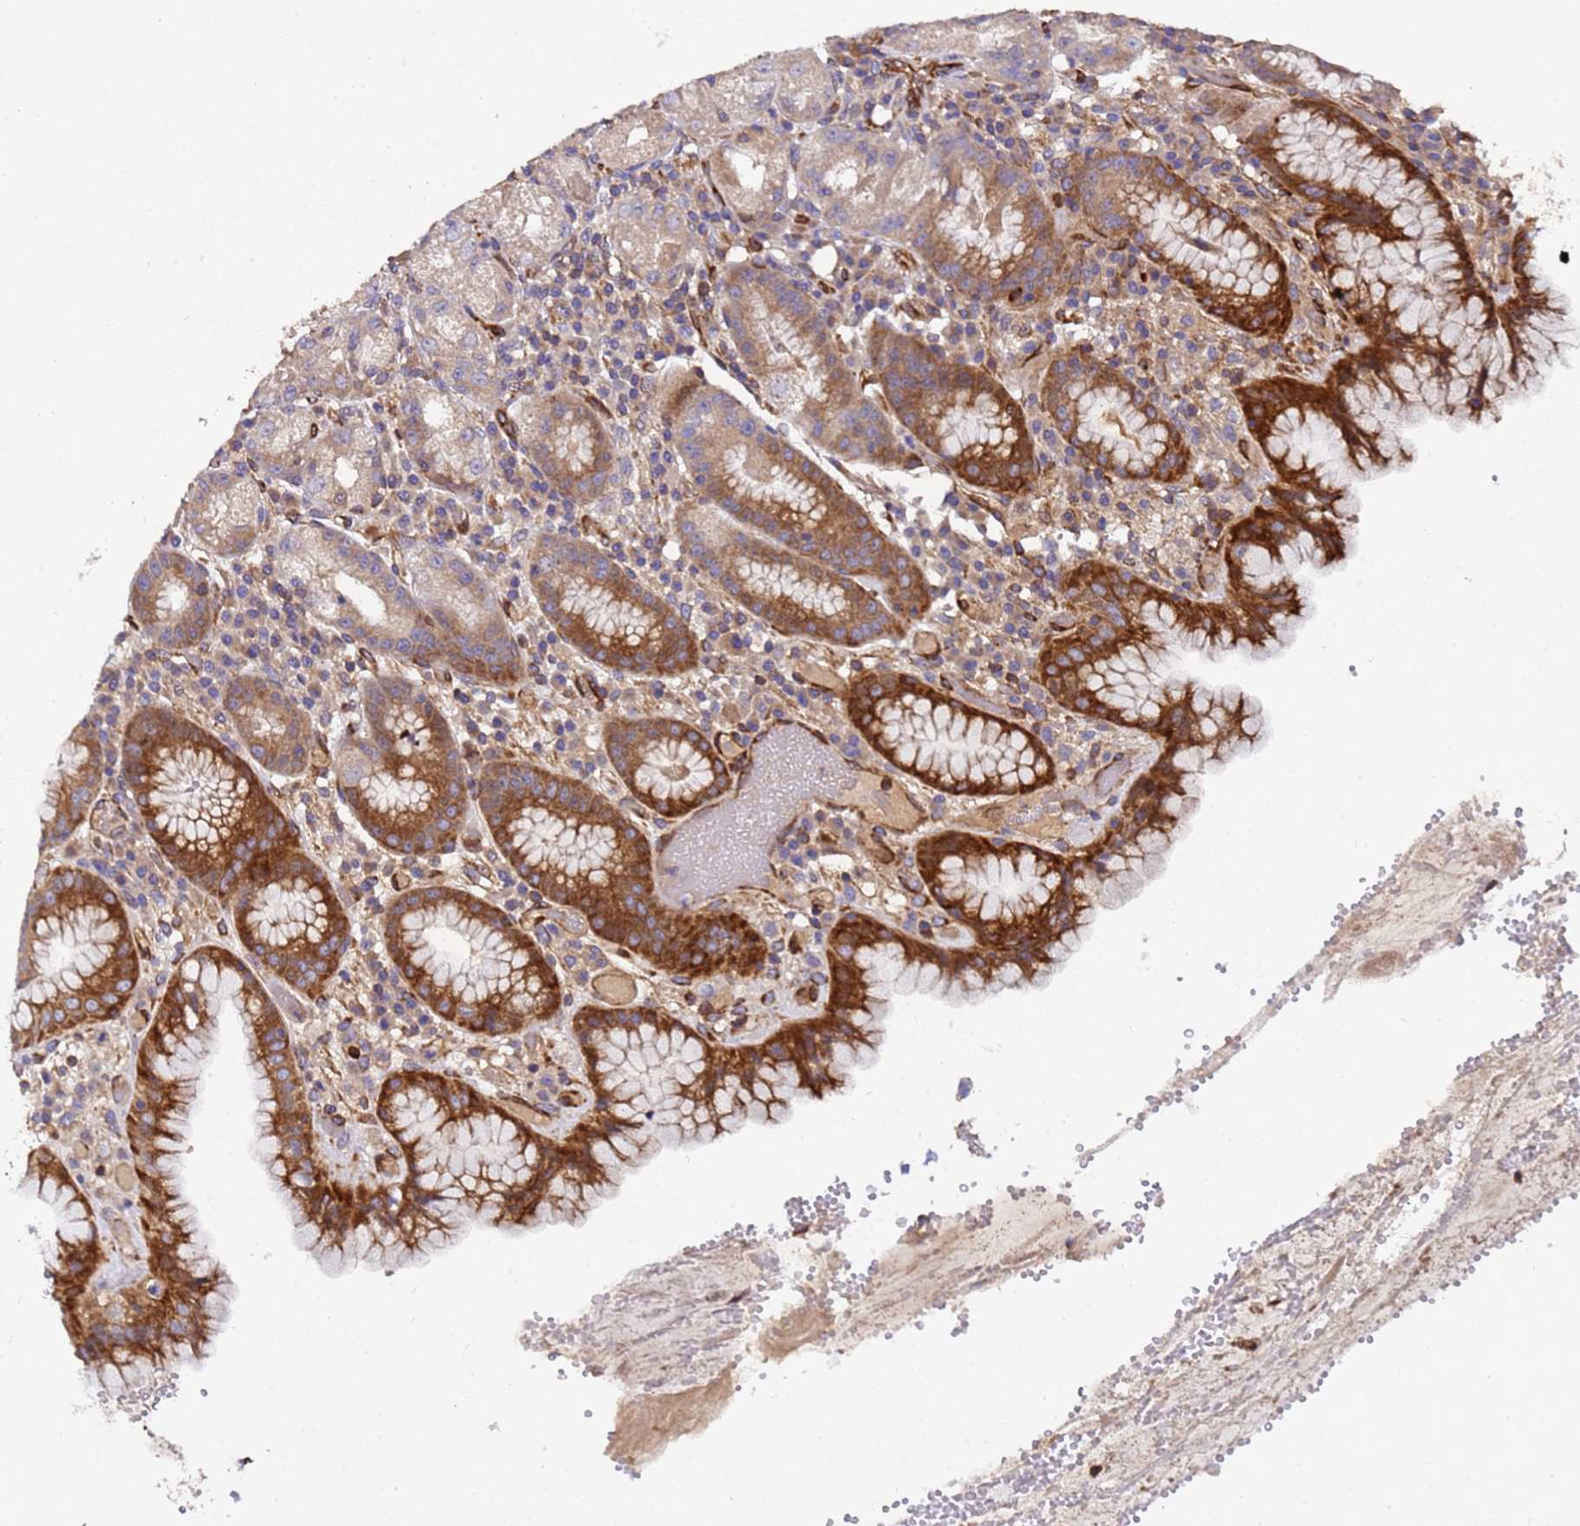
{"staining": {"intensity": "strong", "quantity": "25%-75%", "location": "cytoplasmic/membranous"}, "tissue": "stomach", "cell_type": "Glandular cells", "image_type": "normal", "snomed": [{"axis": "morphology", "description": "Normal tissue, NOS"}, {"axis": "topography", "description": "Stomach, upper"}], "caption": "IHC image of benign human stomach stained for a protein (brown), which shows high levels of strong cytoplasmic/membranous positivity in about 25%-75% of glandular cells.", "gene": "MOCS1", "patient": {"sex": "male", "age": 52}}